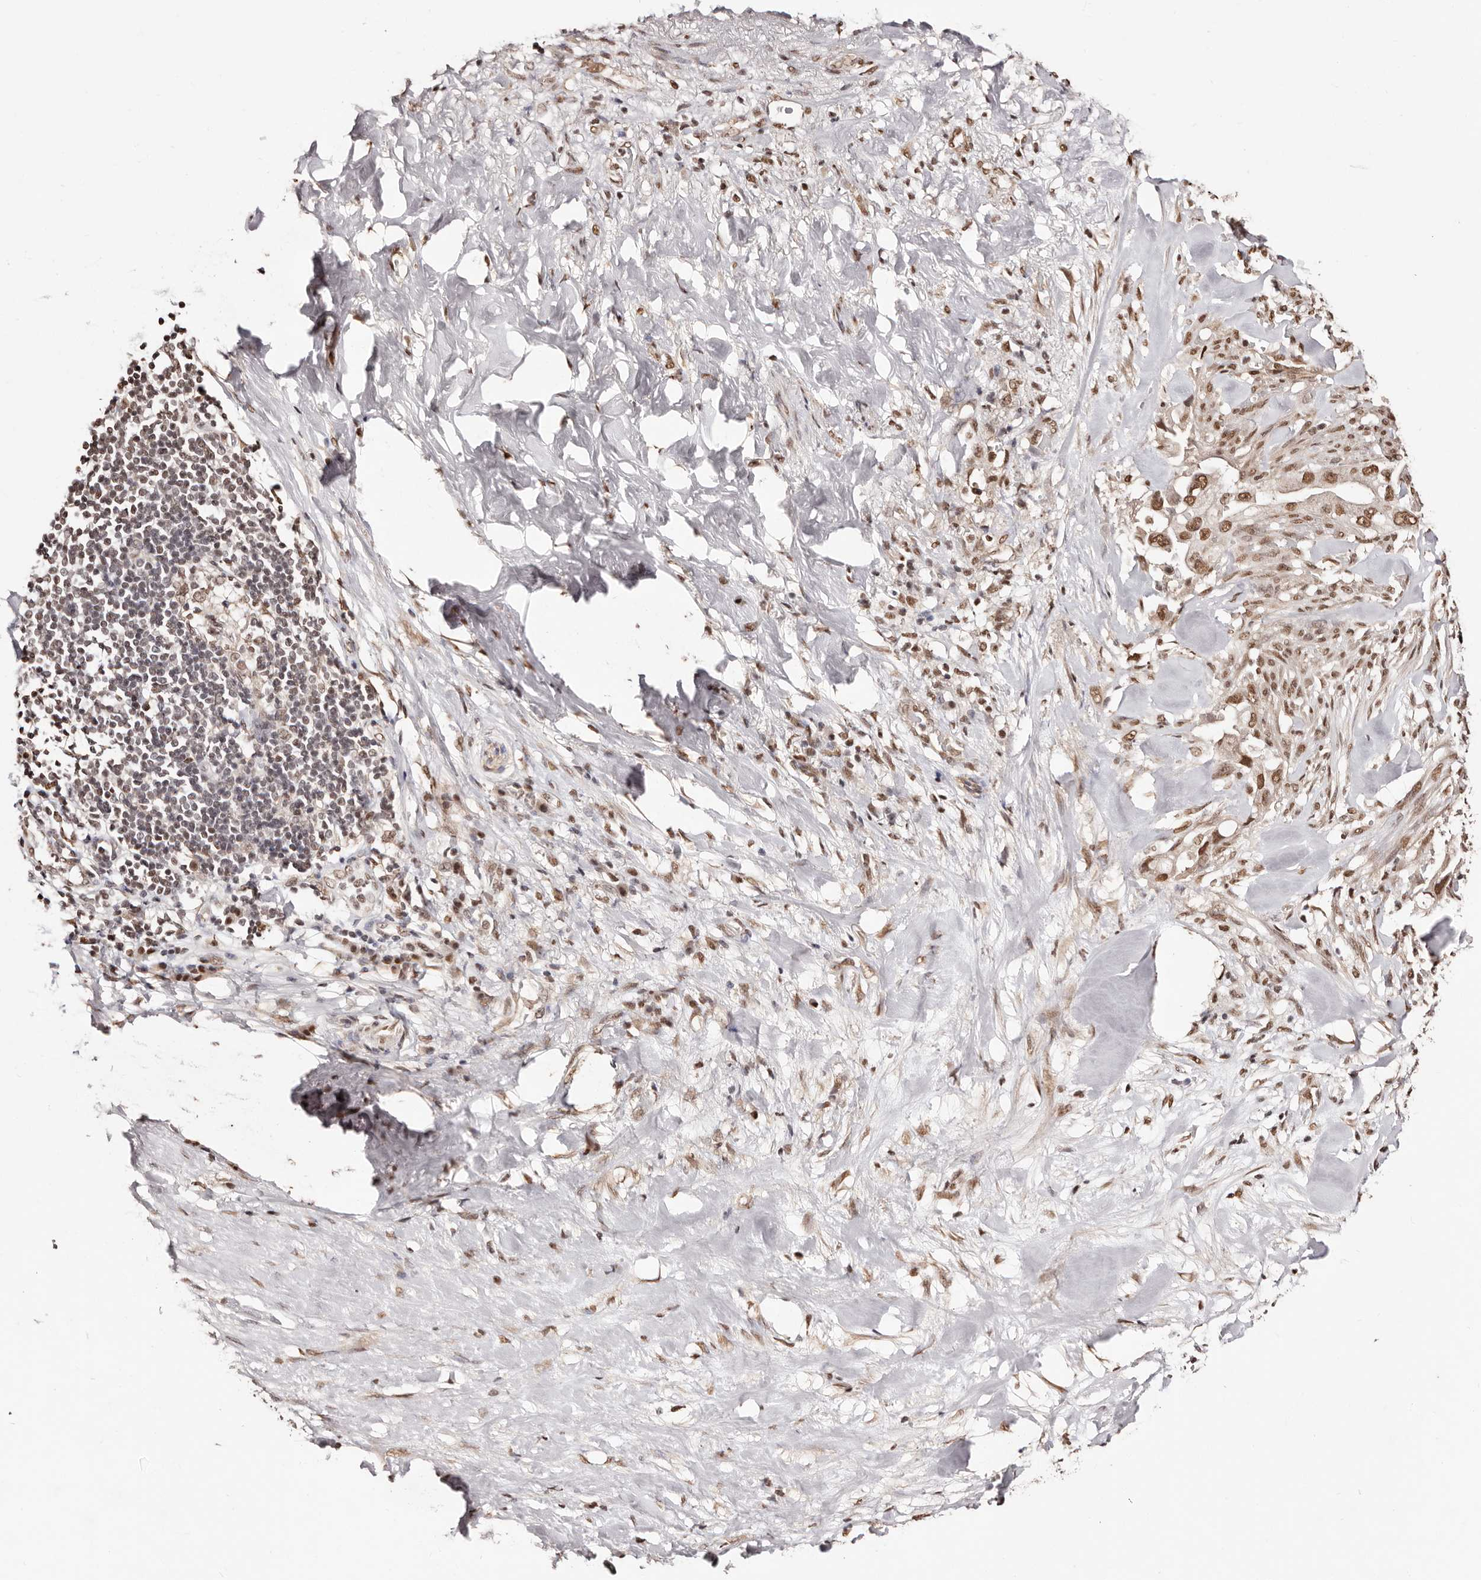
{"staining": {"intensity": "moderate", "quantity": ">75%", "location": "nuclear"}, "tissue": "pancreatic cancer", "cell_type": "Tumor cells", "image_type": "cancer", "snomed": [{"axis": "morphology", "description": "Inflammation, NOS"}, {"axis": "morphology", "description": "Adenocarcinoma, NOS"}, {"axis": "topography", "description": "Pancreas"}], "caption": "Tumor cells demonstrate medium levels of moderate nuclear positivity in approximately >75% of cells in adenocarcinoma (pancreatic).", "gene": "BICRAL", "patient": {"sex": "female", "age": 56}}